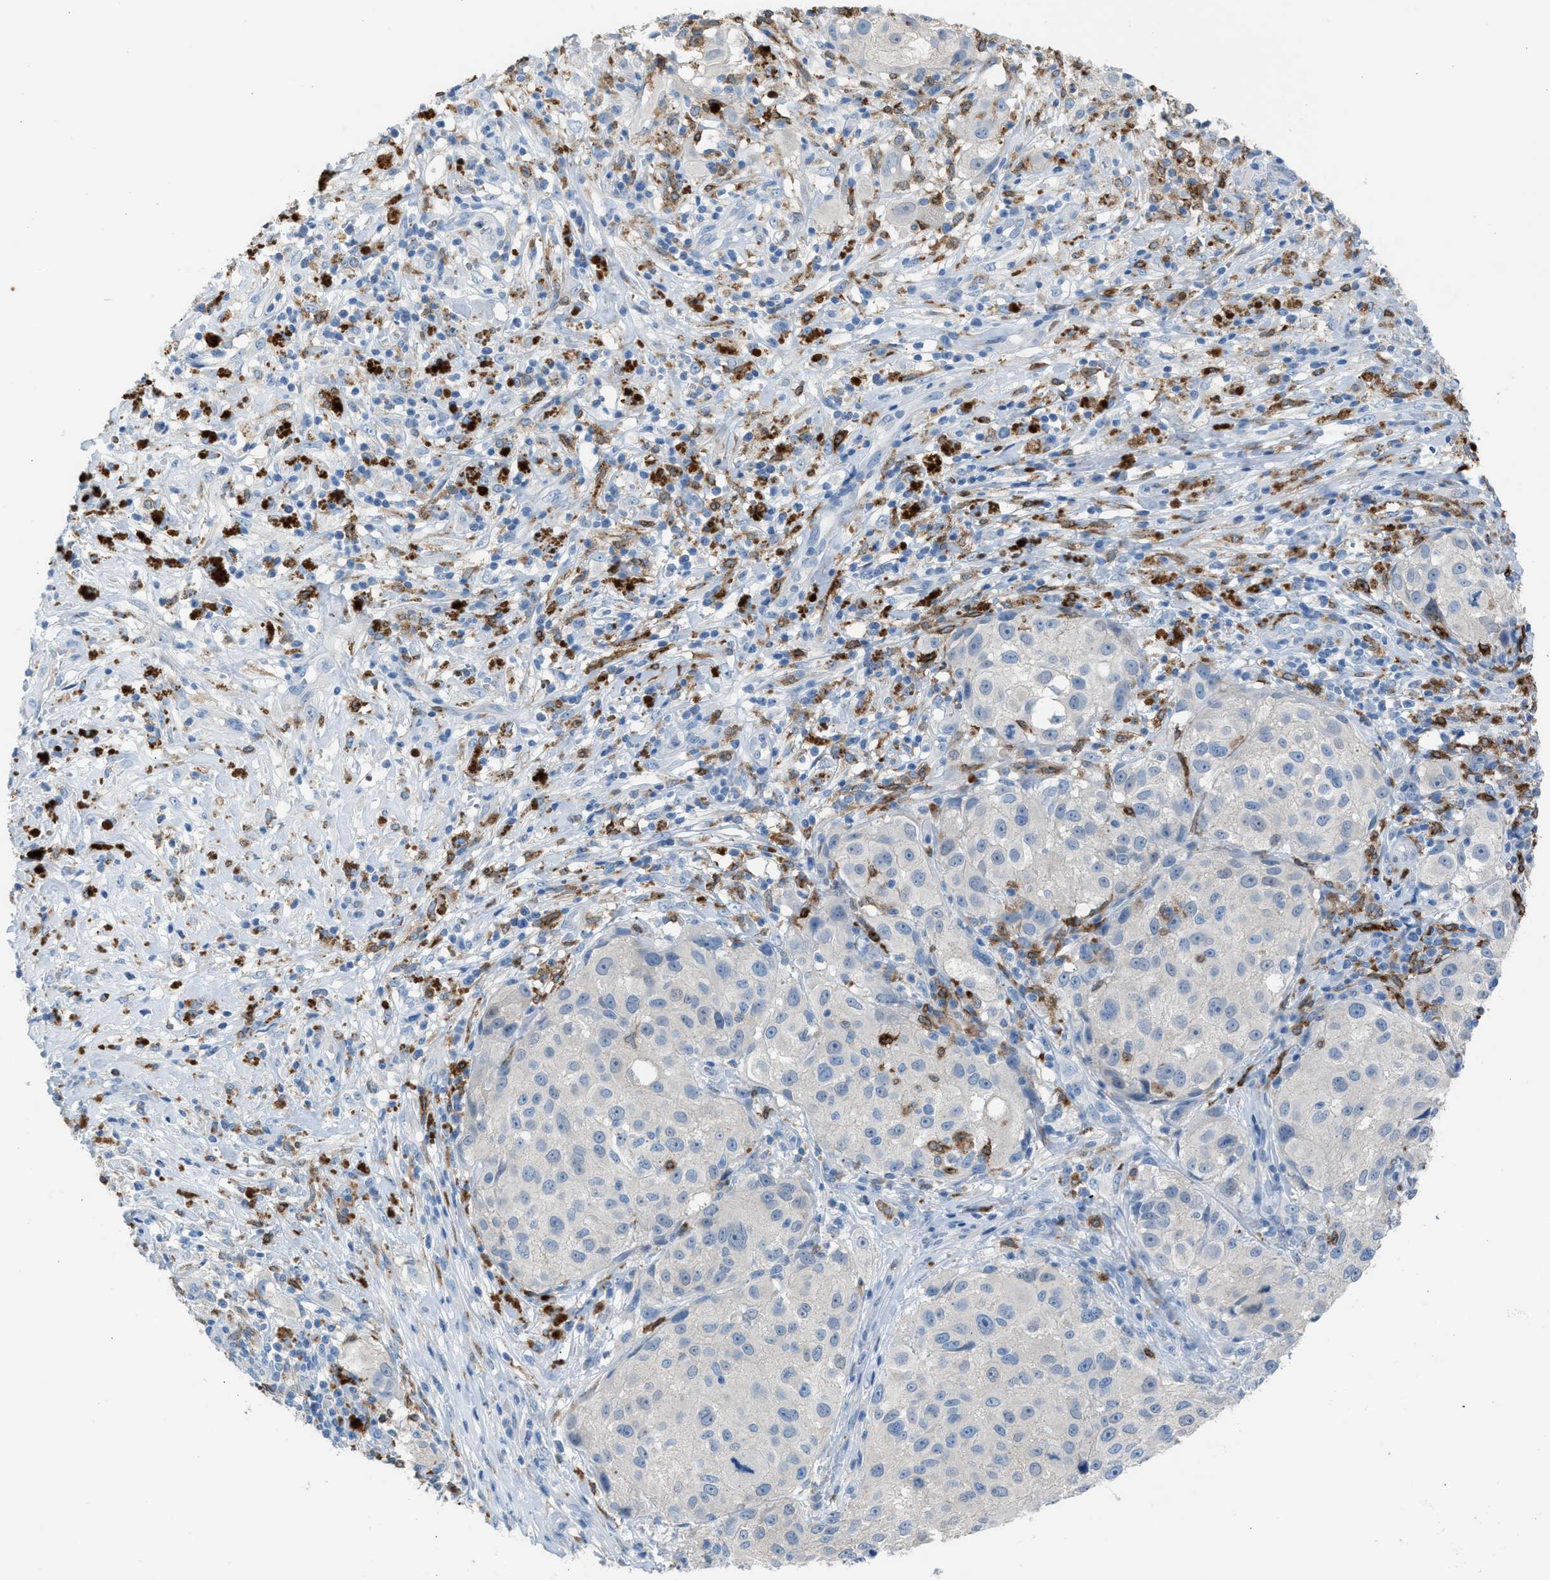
{"staining": {"intensity": "negative", "quantity": "none", "location": "none"}, "tissue": "melanoma", "cell_type": "Tumor cells", "image_type": "cancer", "snomed": [{"axis": "morphology", "description": "Necrosis, NOS"}, {"axis": "morphology", "description": "Malignant melanoma, NOS"}, {"axis": "topography", "description": "Skin"}], "caption": "Human melanoma stained for a protein using immunohistochemistry (IHC) demonstrates no positivity in tumor cells.", "gene": "CLEC10A", "patient": {"sex": "female", "age": 87}}